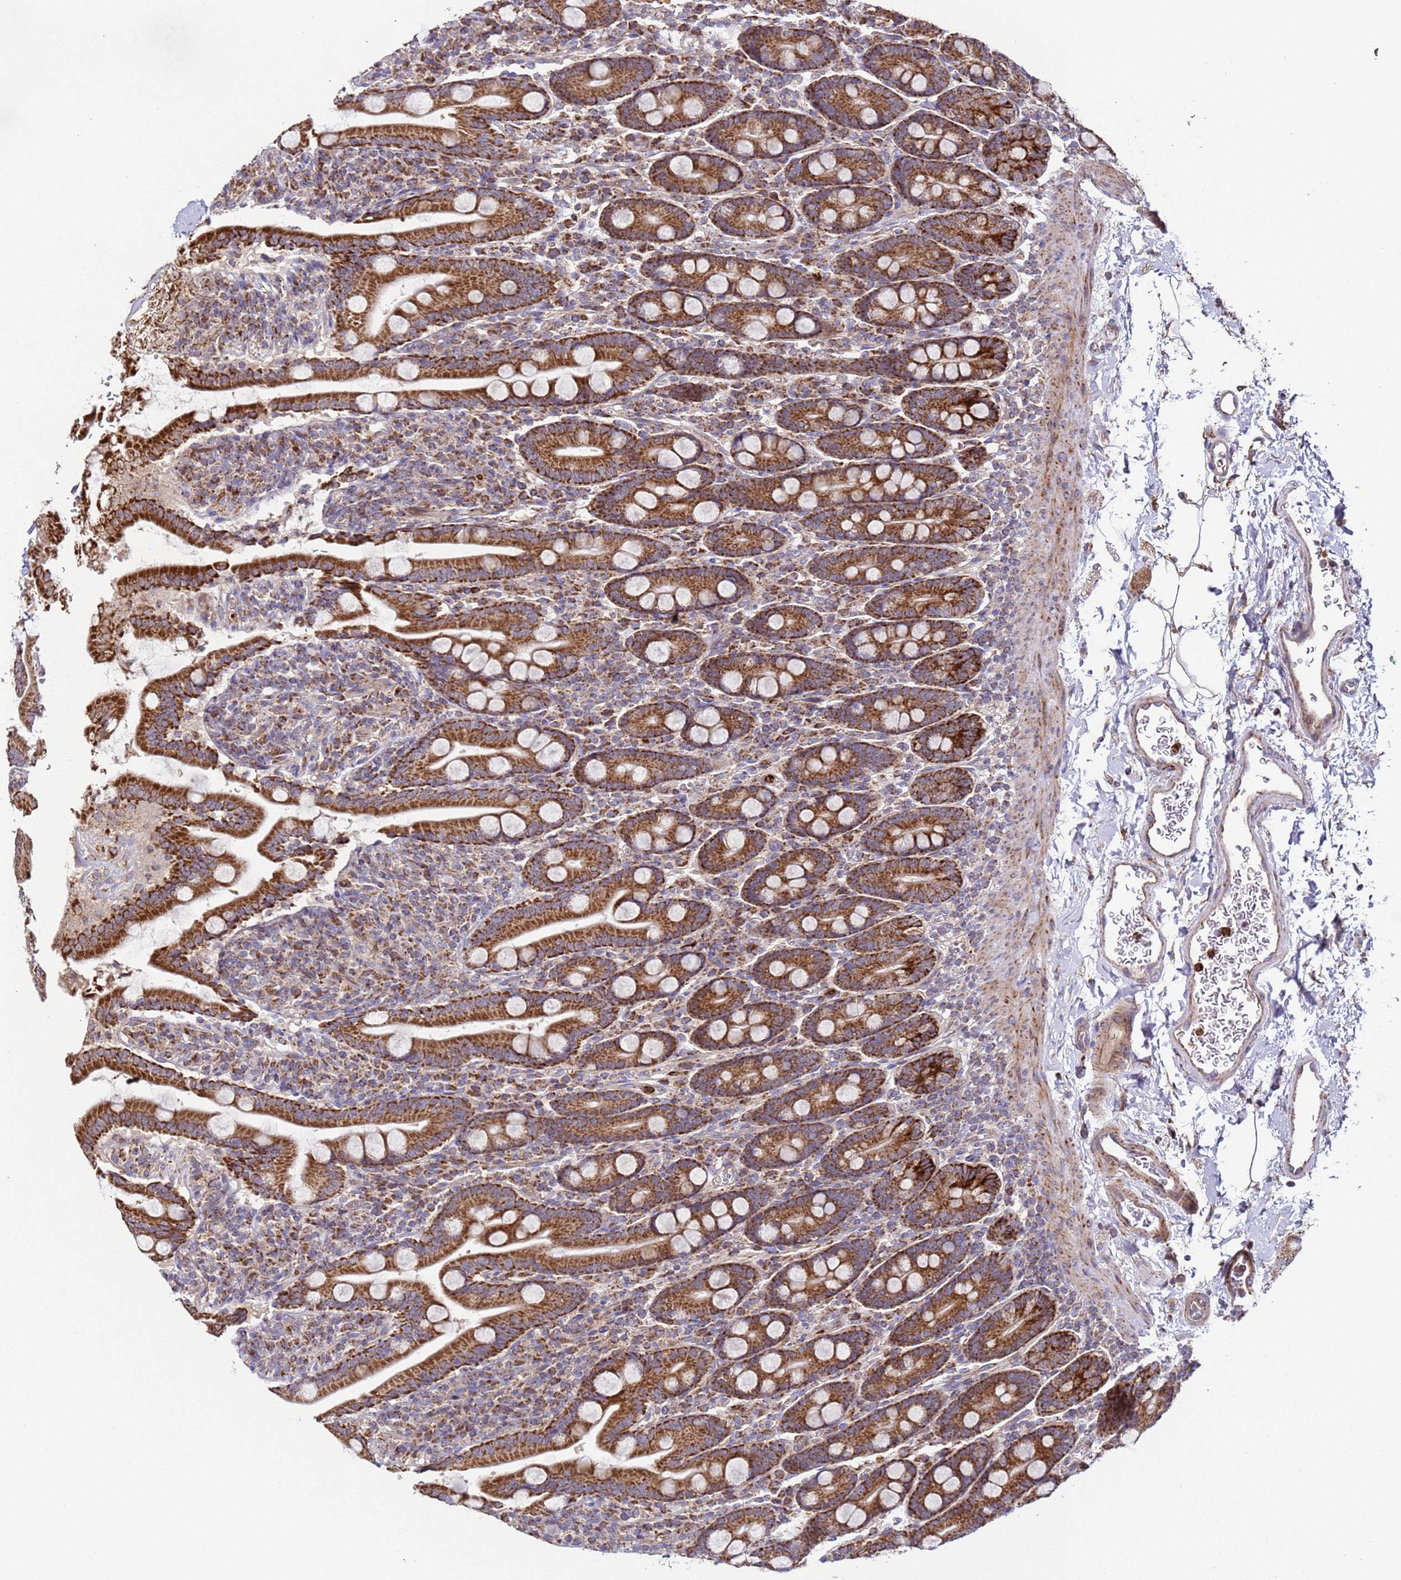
{"staining": {"intensity": "strong", "quantity": ">75%", "location": "cytoplasmic/membranous"}, "tissue": "duodenum", "cell_type": "Glandular cells", "image_type": "normal", "snomed": [{"axis": "morphology", "description": "Normal tissue, NOS"}, {"axis": "topography", "description": "Duodenum"}], "caption": "The image exhibits staining of unremarkable duodenum, revealing strong cytoplasmic/membranous protein staining (brown color) within glandular cells. The protein is shown in brown color, while the nuclei are stained blue.", "gene": "FBXO33", "patient": {"sex": "male", "age": 35}}